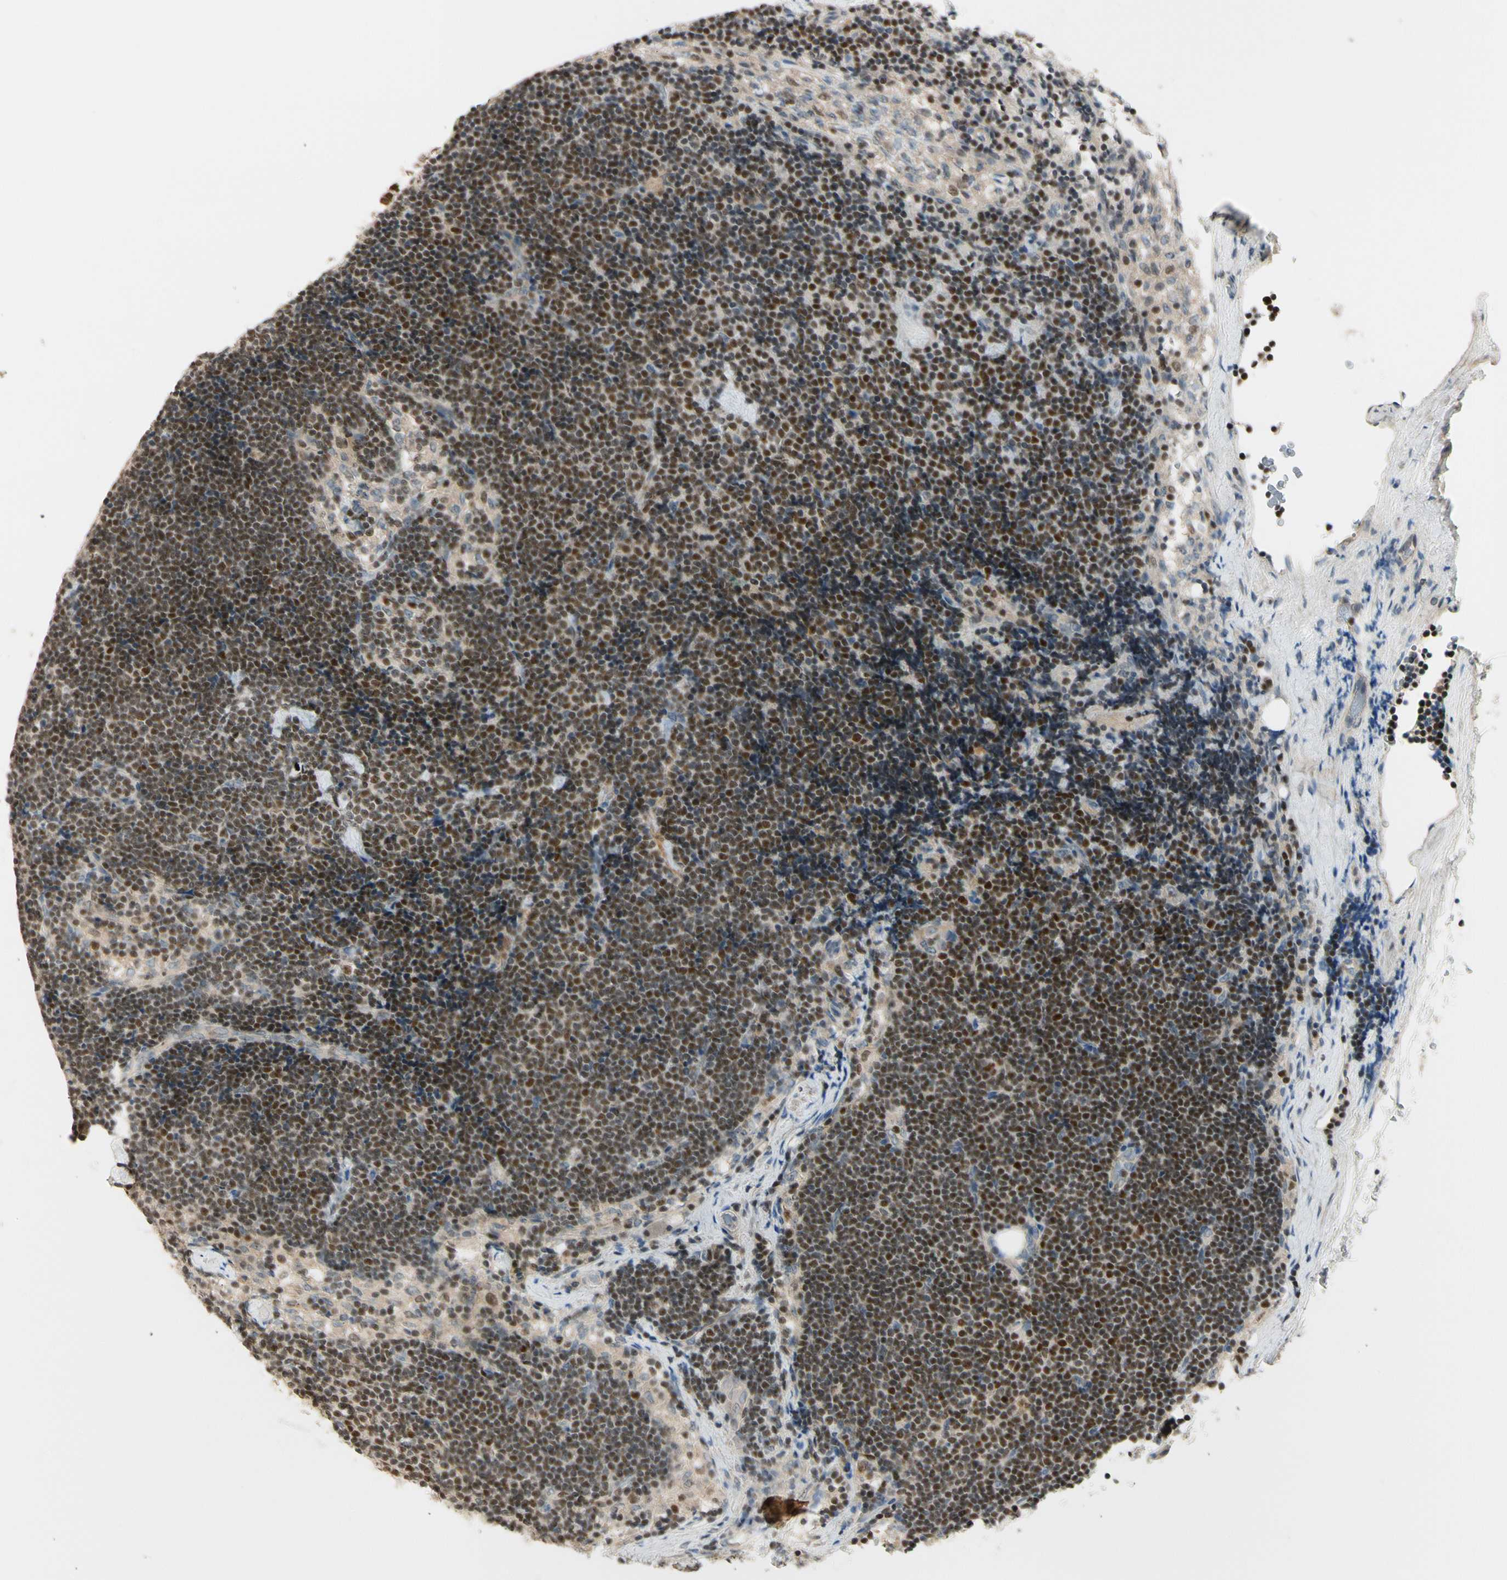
{"staining": {"intensity": "strong", "quantity": ">75%", "location": "nuclear"}, "tissue": "lymph node", "cell_type": "Germinal center cells", "image_type": "normal", "snomed": [{"axis": "morphology", "description": "Normal tissue, NOS"}, {"axis": "topography", "description": "Lymph node"}], "caption": "A high amount of strong nuclear staining is appreciated in about >75% of germinal center cells in unremarkable lymph node. Nuclei are stained in blue.", "gene": "NFYA", "patient": {"sex": "male", "age": 63}}